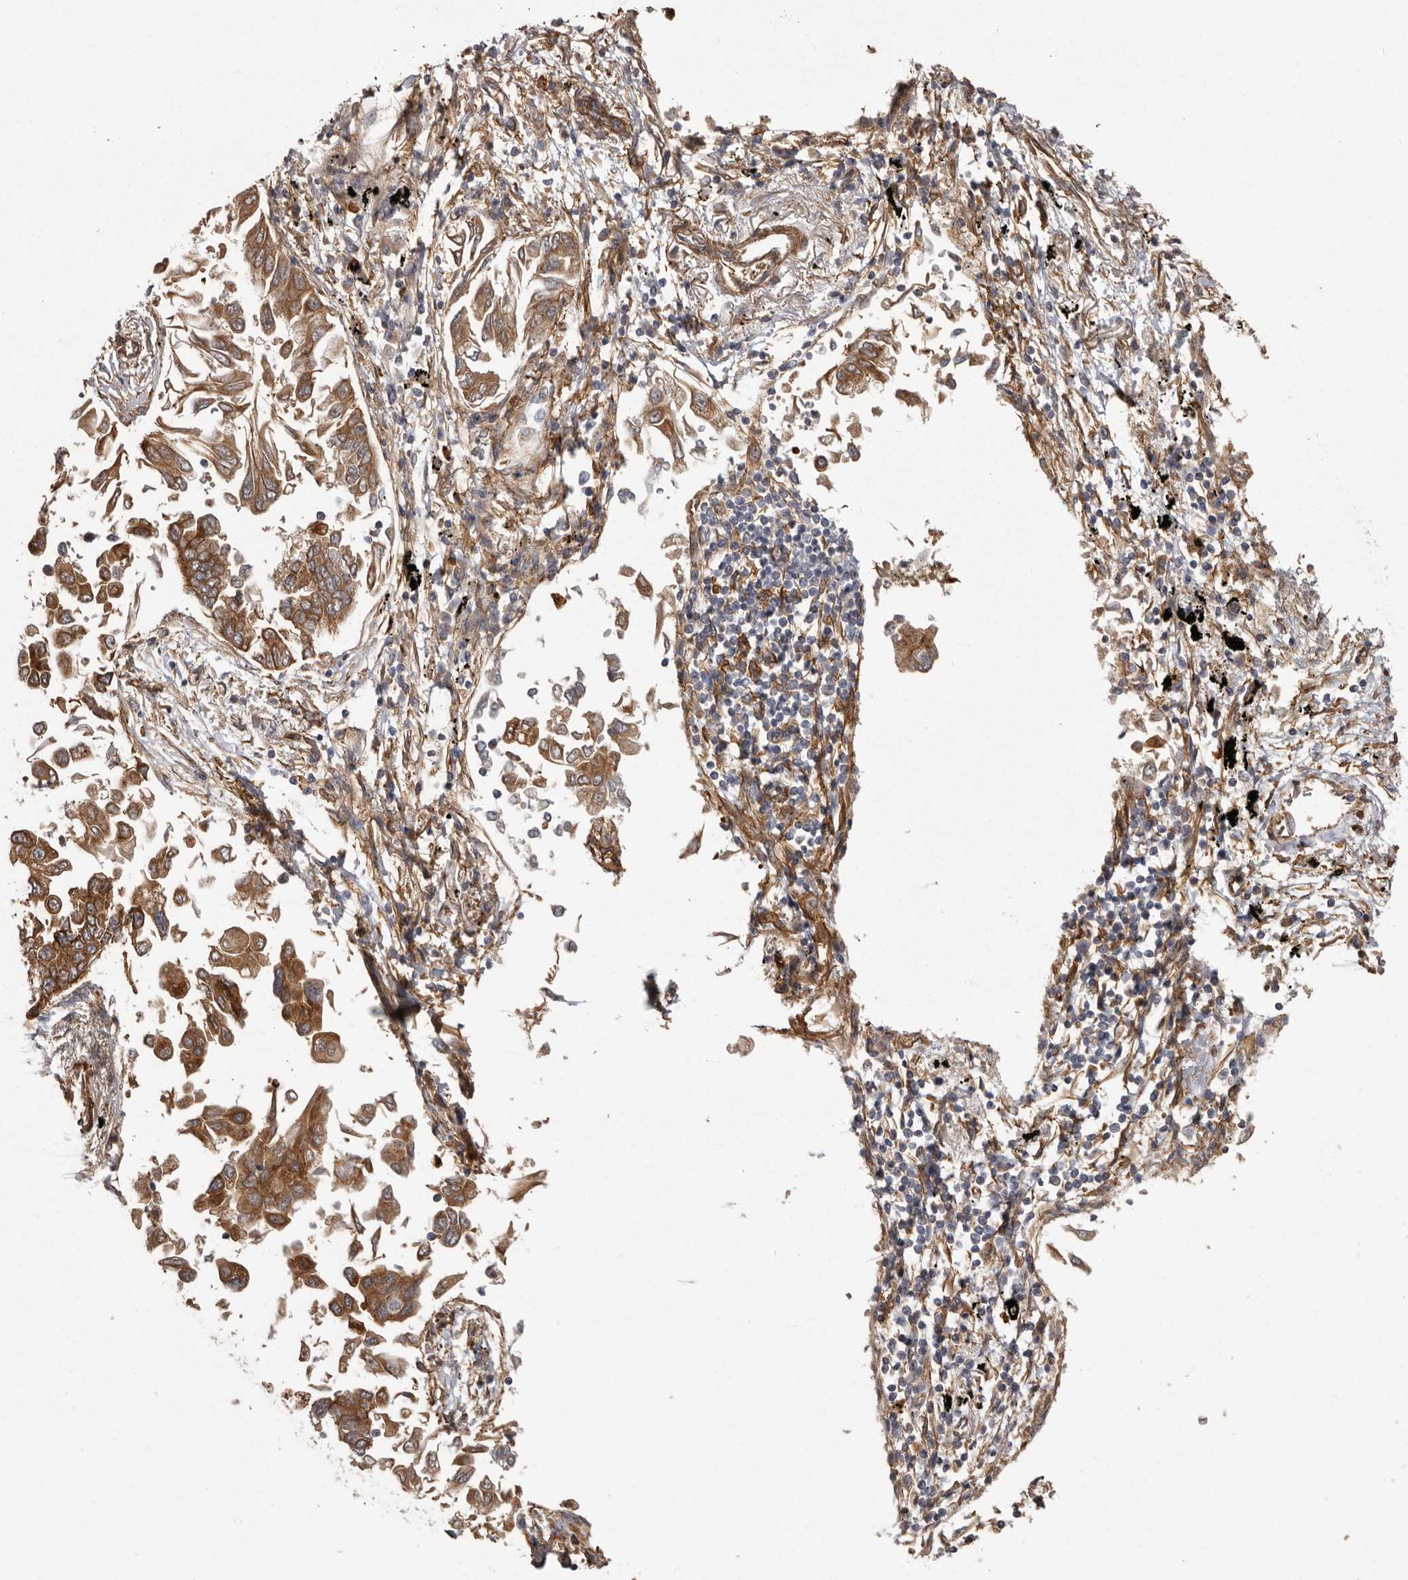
{"staining": {"intensity": "moderate", "quantity": ">75%", "location": "cytoplasmic/membranous"}, "tissue": "lung cancer", "cell_type": "Tumor cells", "image_type": "cancer", "snomed": [{"axis": "morphology", "description": "Adenocarcinoma, NOS"}, {"axis": "topography", "description": "Lung"}], "caption": "A micrograph of adenocarcinoma (lung) stained for a protein reveals moderate cytoplasmic/membranous brown staining in tumor cells. (DAB (3,3'-diaminobenzidine) = brown stain, brightfield microscopy at high magnification).", "gene": "ENAH", "patient": {"sex": "female", "age": 67}}